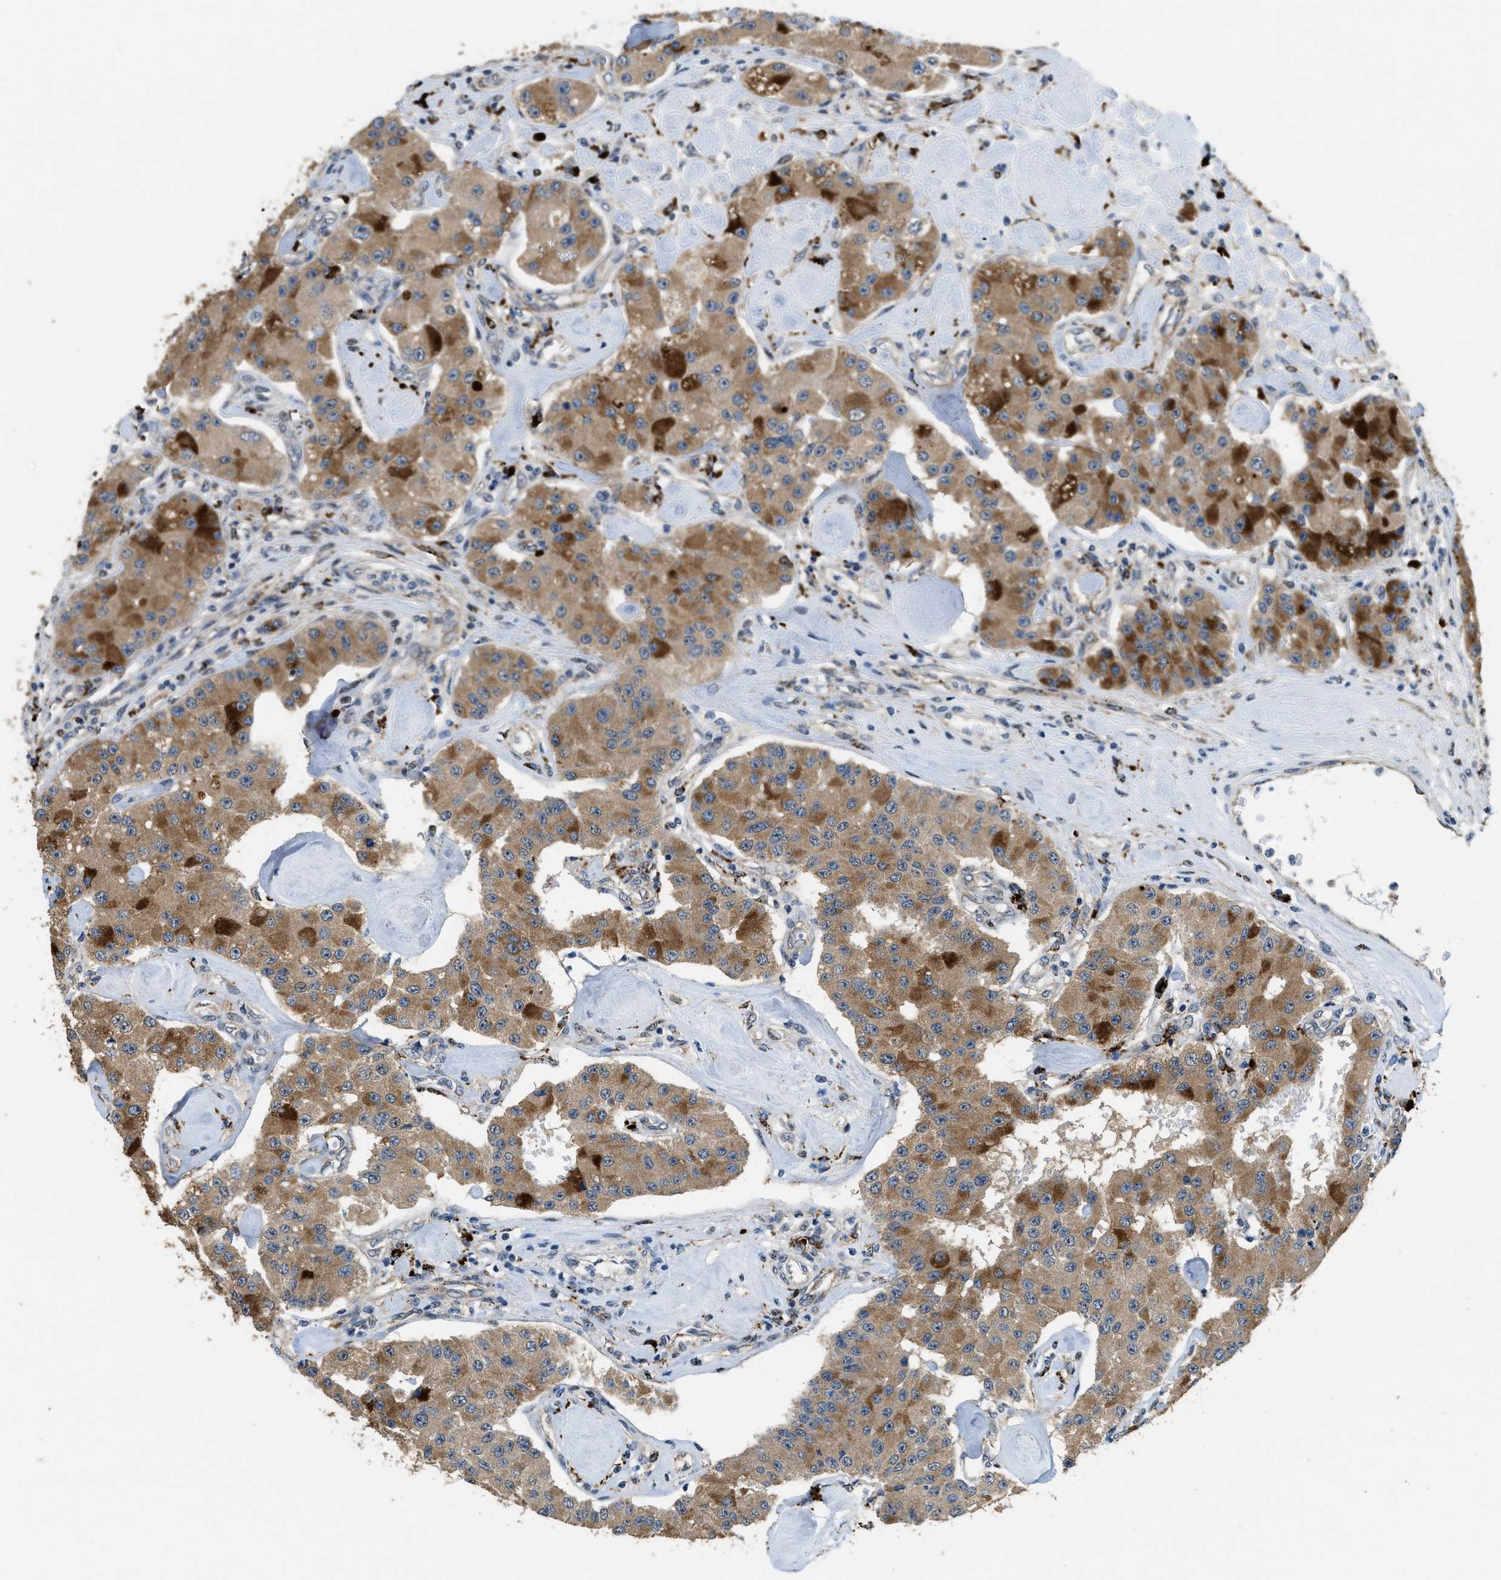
{"staining": {"intensity": "weak", "quantity": ">75%", "location": "cytoplasmic/membranous"}, "tissue": "carcinoid", "cell_type": "Tumor cells", "image_type": "cancer", "snomed": [{"axis": "morphology", "description": "Carcinoid, malignant, NOS"}, {"axis": "topography", "description": "Pancreas"}], "caption": "Malignant carcinoid stained with a protein marker displays weak staining in tumor cells.", "gene": "BMPR2", "patient": {"sex": "male", "age": 41}}